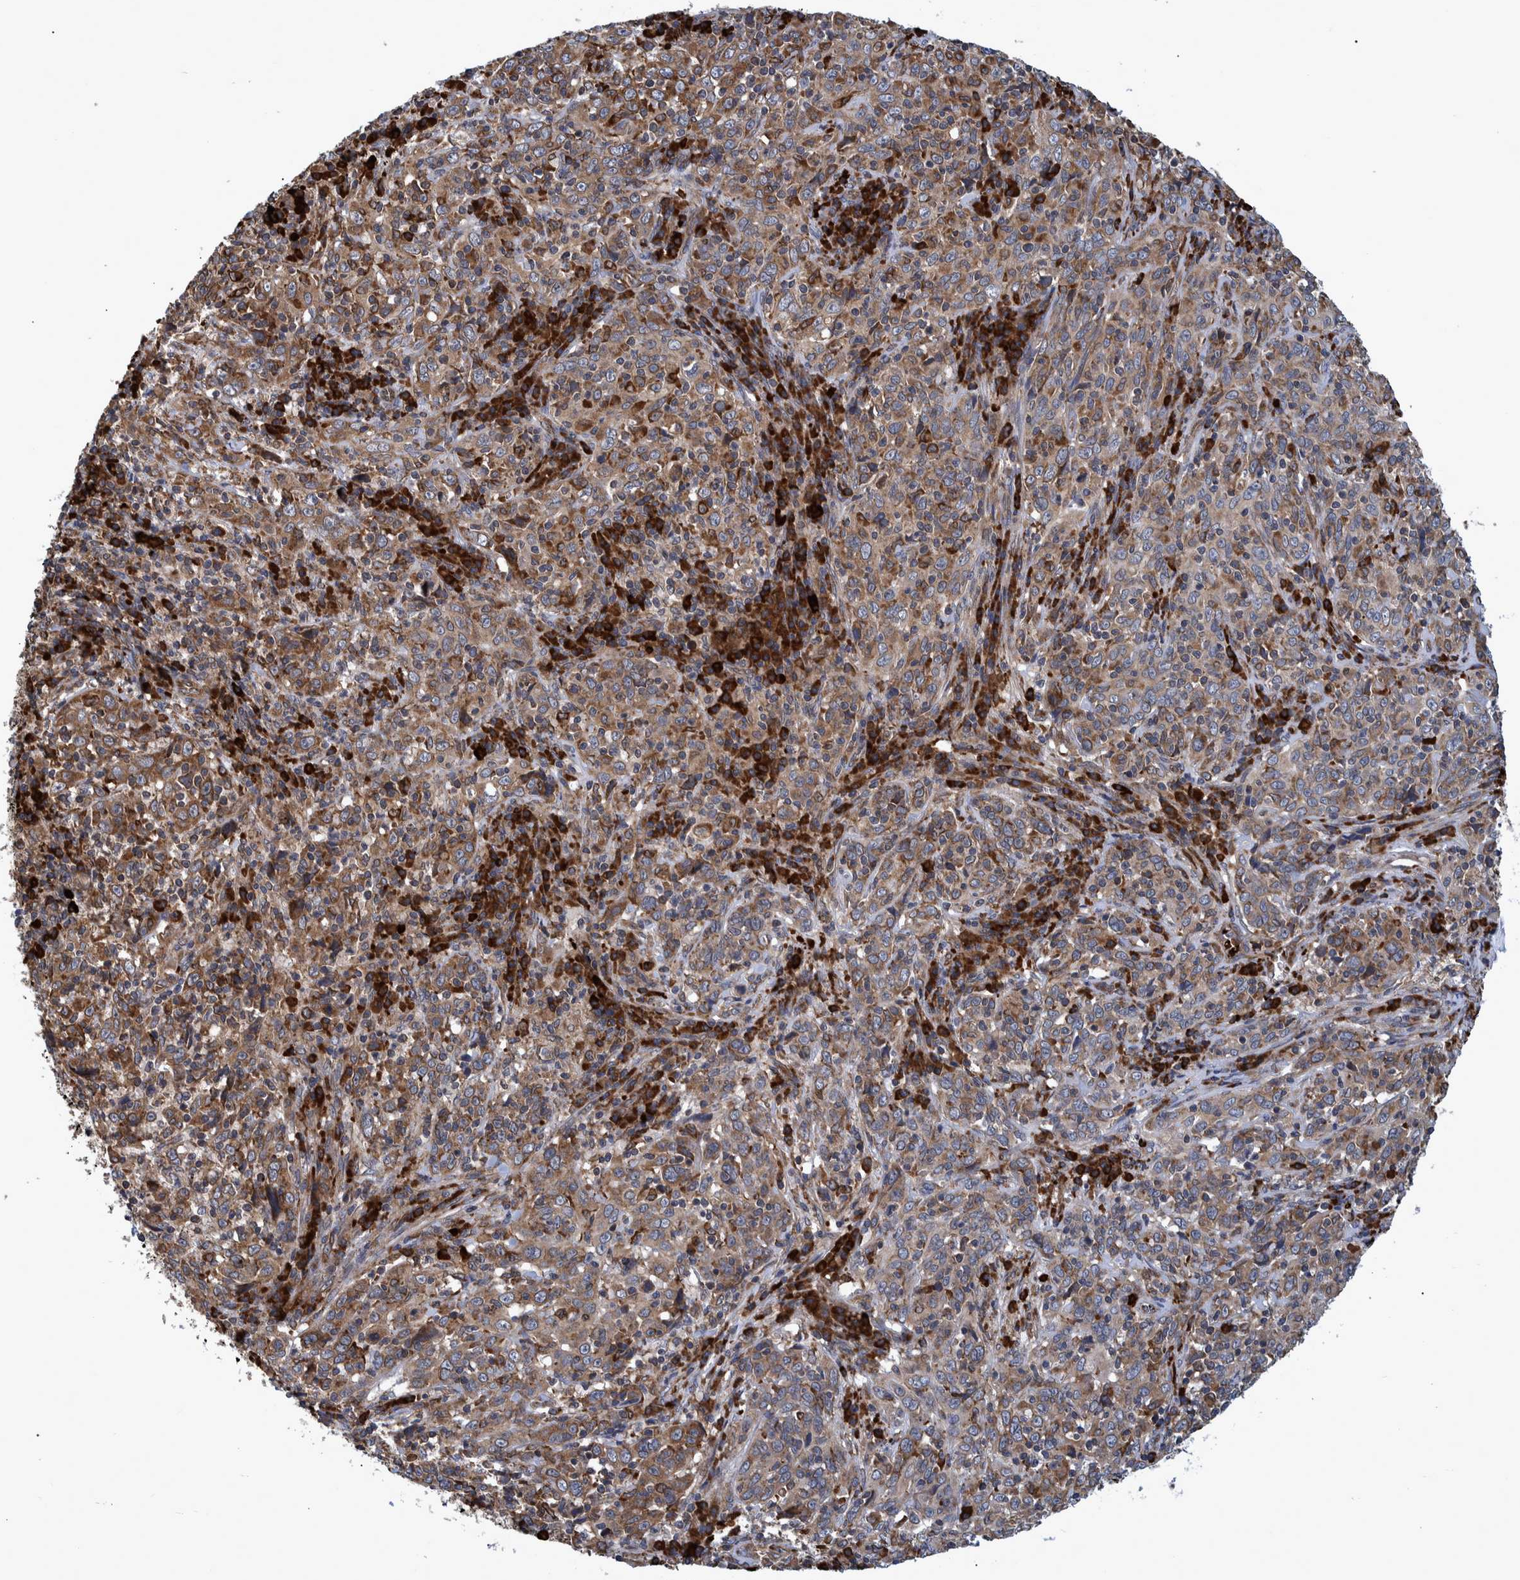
{"staining": {"intensity": "moderate", "quantity": ">75%", "location": "cytoplasmic/membranous"}, "tissue": "cervical cancer", "cell_type": "Tumor cells", "image_type": "cancer", "snomed": [{"axis": "morphology", "description": "Squamous cell carcinoma, NOS"}, {"axis": "topography", "description": "Cervix"}], "caption": "This image exhibits immunohistochemistry staining of cervical cancer (squamous cell carcinoma), with medium moderate cytoplasmic/membranous expression in approximately >75% of tumor cells.", "gene": "SPAG5", "patient": {"sex": "female", "age": 46}}